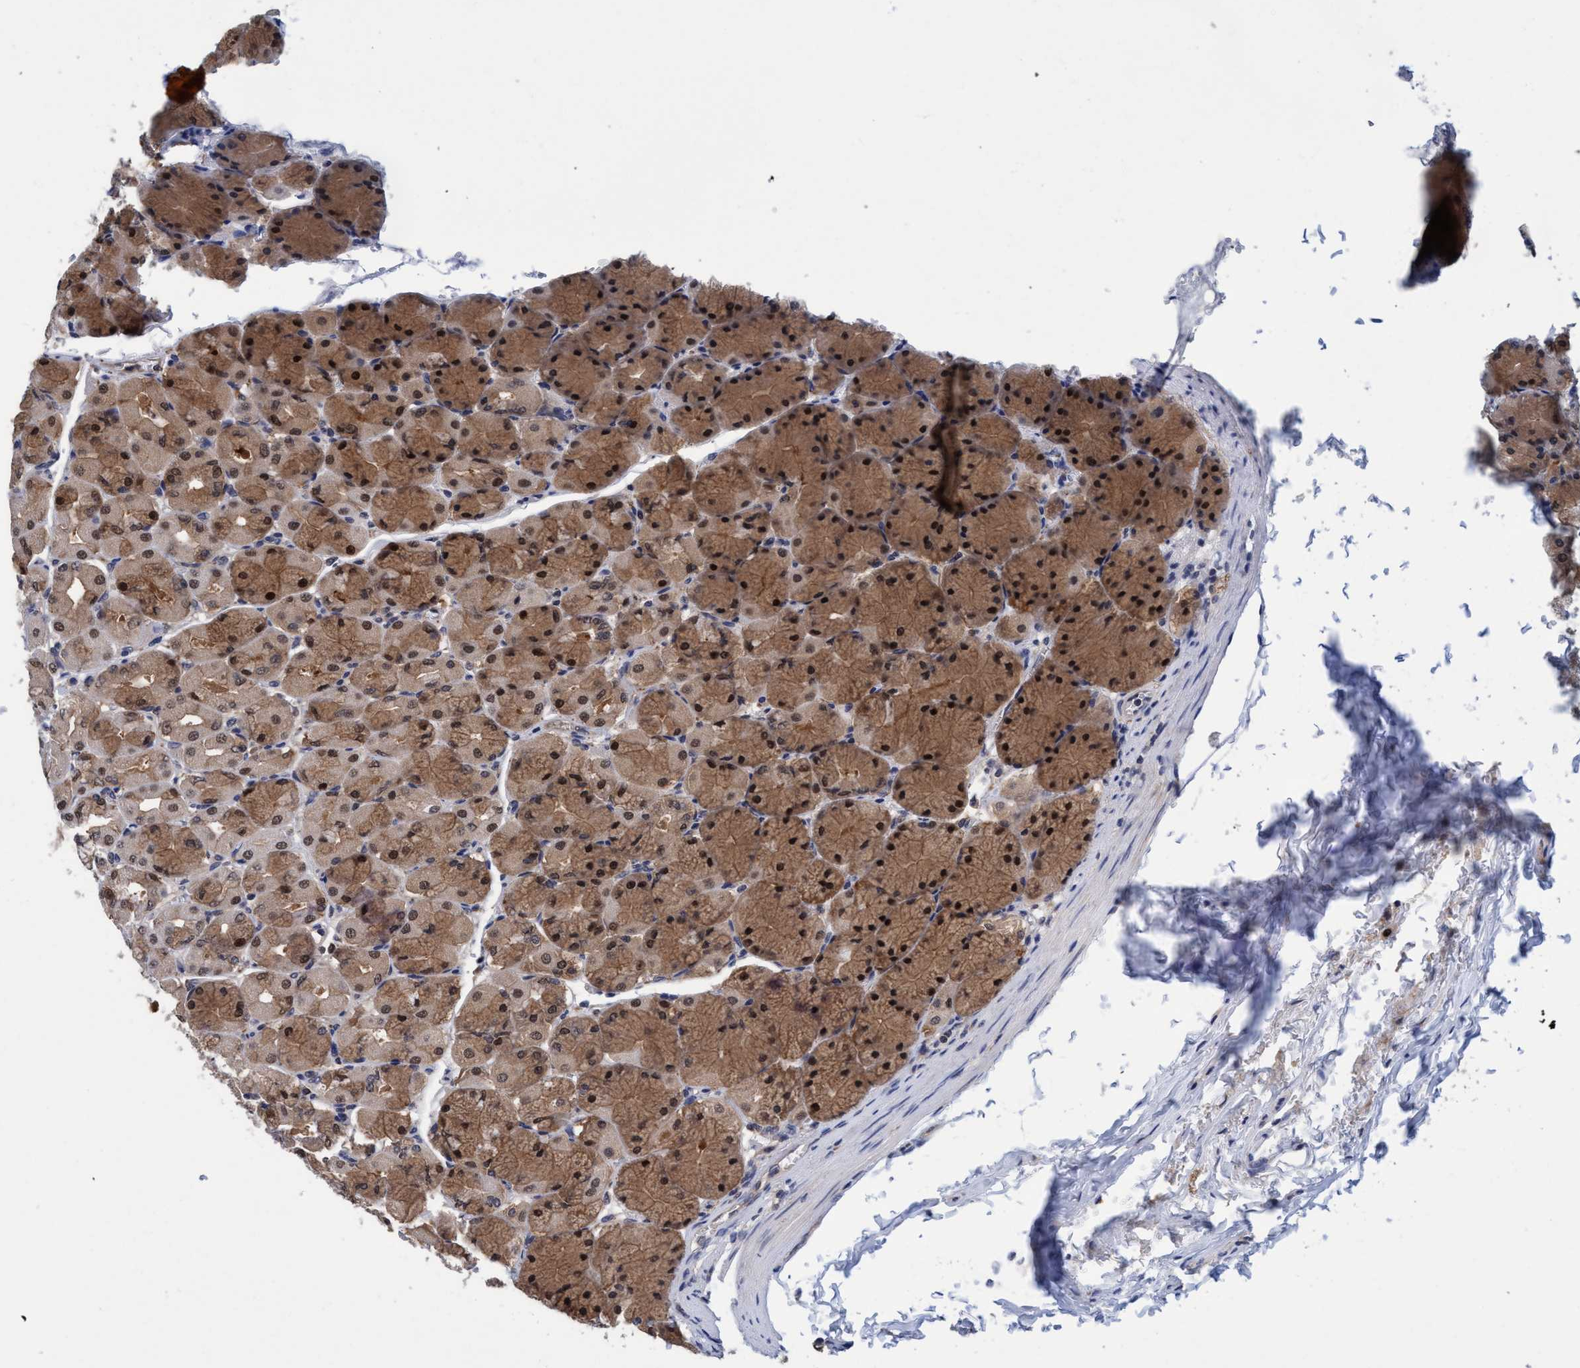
{"staining": {"intensity": "strong", "quantity": ">75%", "location": "cytoplasmic/membranous,nuclear"}, "tissue": "stomach", "cell_type": "Glandular cells", "image_type": "normal", "snomed": [{"axis": "morphology", "description": "Normal tissue, NOS"}, {"axis": "topography", "description": "Stomach, upper"}], "caption": "Protein expression analysis of unremarkable human stomach reveals strong cytoplasmic/membranous,nuclear expression in about >75% of glandular cells.", "gene": "PSMD12", "patient": {"sex": "female", "age": 56}}